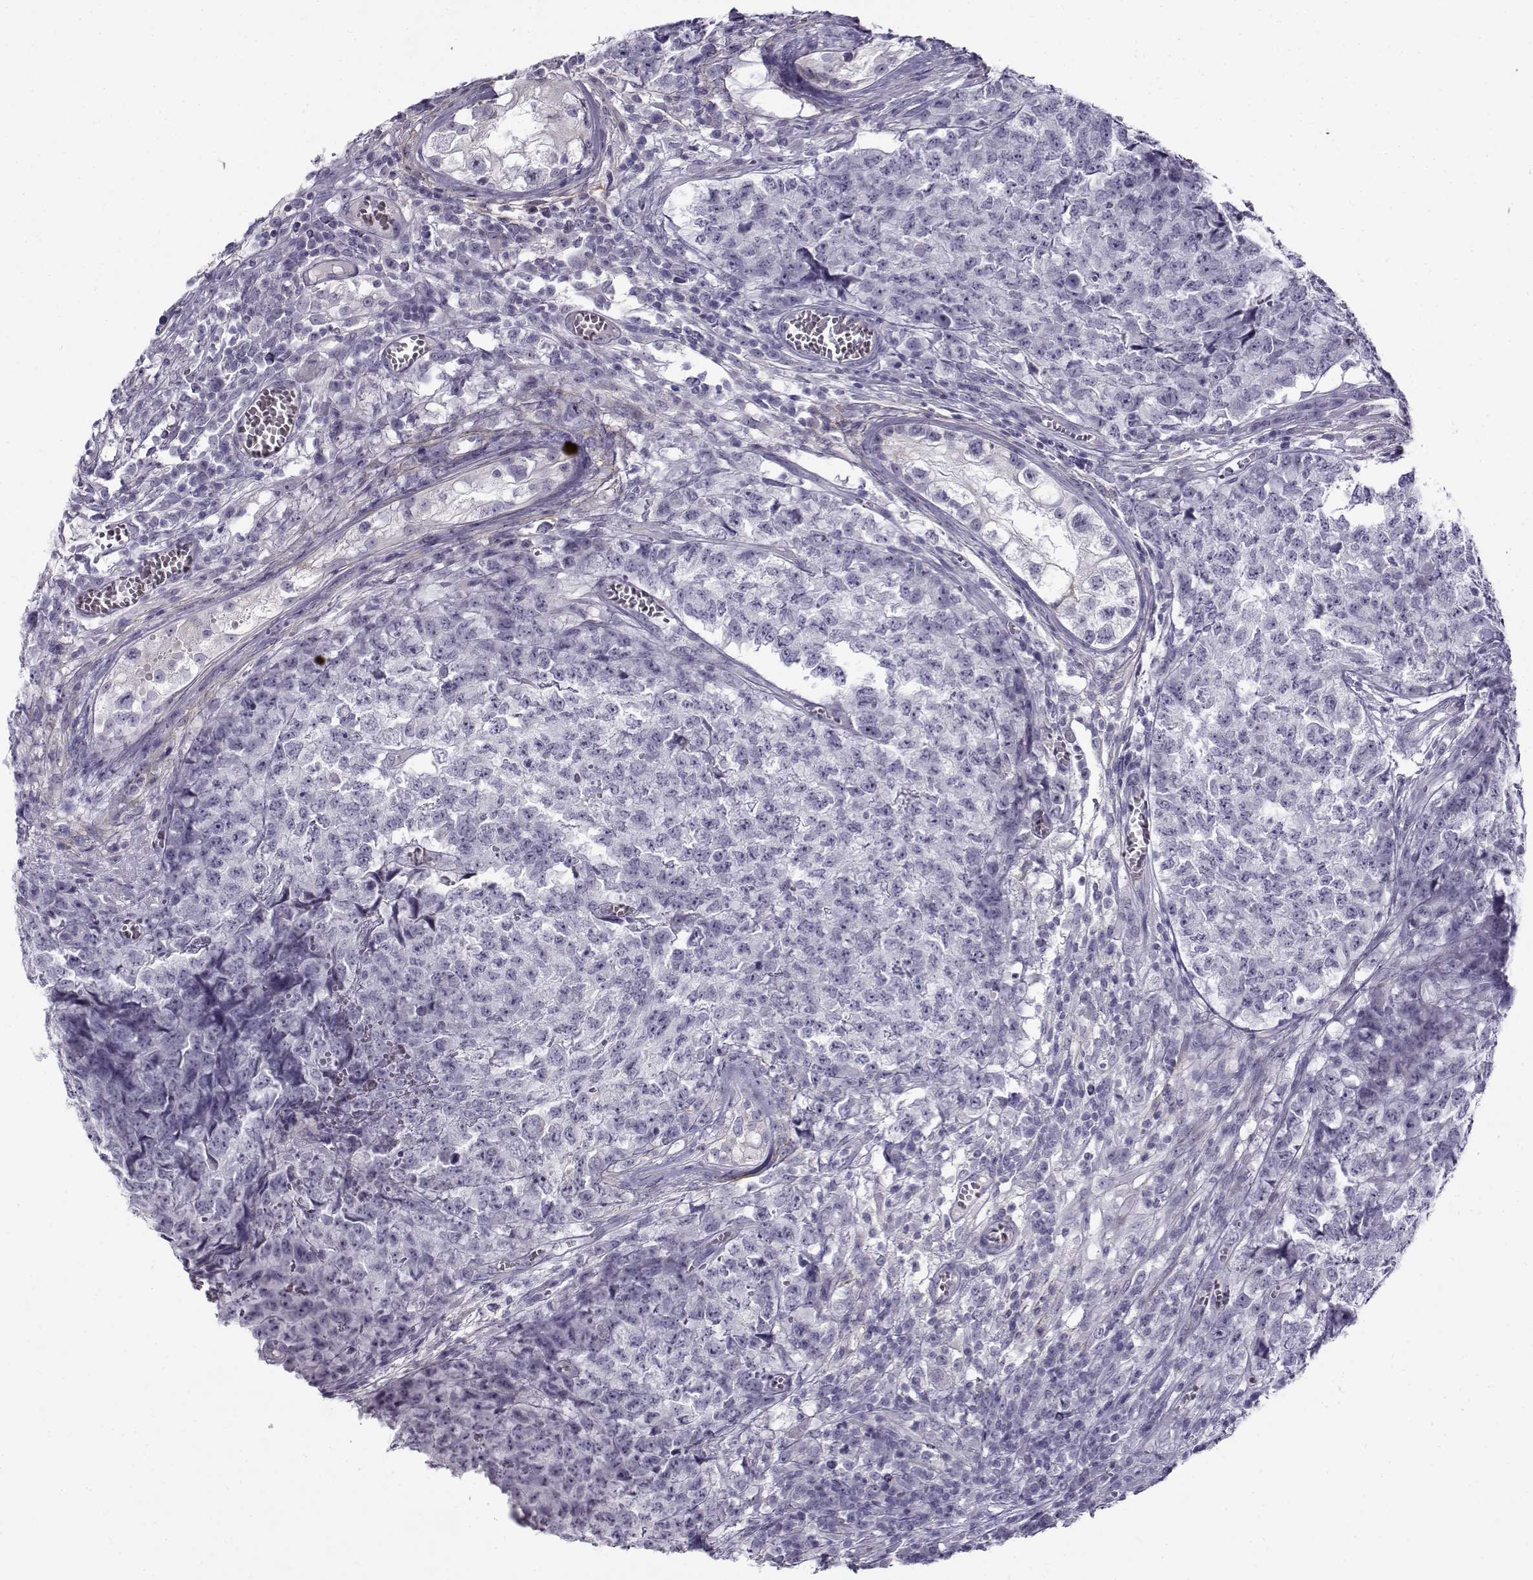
{"staining": {"intensity": "negative", "quantity": "none", "location": "none"}, "tissue": "testis cancer", "cell_type": "Tumor cells", "image_type": "cancer", "snomed": [{"axis": "morphology", "description": "Carcinoma, Embryonal, NOS"}, {"axis": "topography", "description": "Testis"}], "caption": "High magnification brightfield microscopy of testis embryonal carcinoma stained with DAB (3,3'-diaminobenzidine) (brown) and counterstained with hematoxylin (blue): tumor cells show no significant expression. The staining is performed using DAB brown chromogen with nuclei counter-stained in using hematoxylin.", "gene": "GTSF1L", "patient": {"sex": "male", "age": 23}}